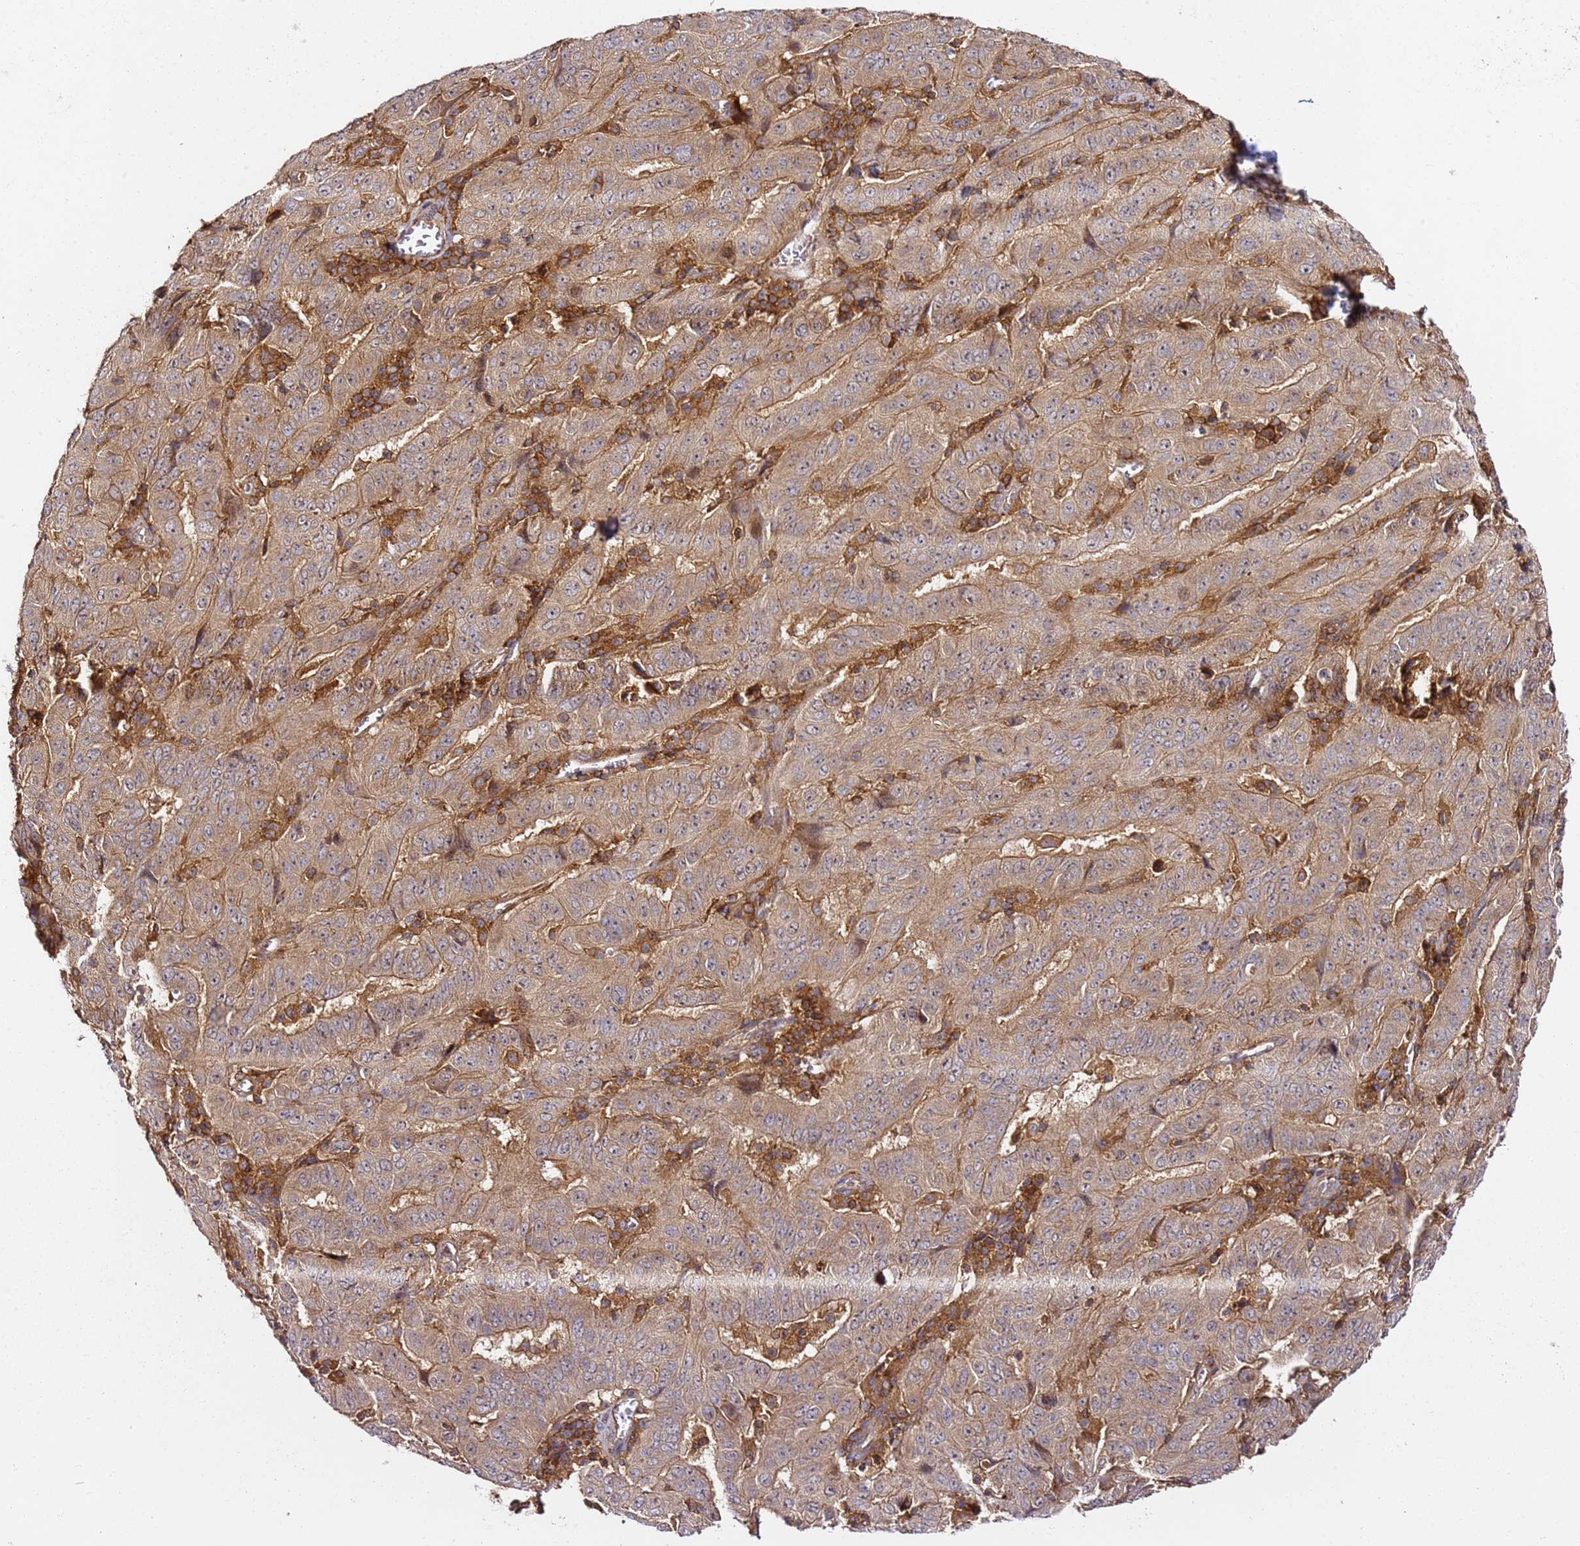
{"staining": {"intensity": "moderate", "quantity": "25%-75%", "location": "cytoplasmic/membranous"}, "tissue": "pancreatic cancer", "cell_type": "Tumor cells", "image_type": "cancer", "snomed": [{"axis": "morphology", "description": "Adenocarcinoma, NOS"}, {"axis": "topography", "description": "Pancreas"}], "caption": "Pancreatic cancer (adenocarcinoma) stained with a brown dye demonstrates moderate cytoplasmic/membranous positive staining in about 25%-75% of tumor cells.", "gene": "PRMT7", "patient": {"sex": "male", "age": 63}}